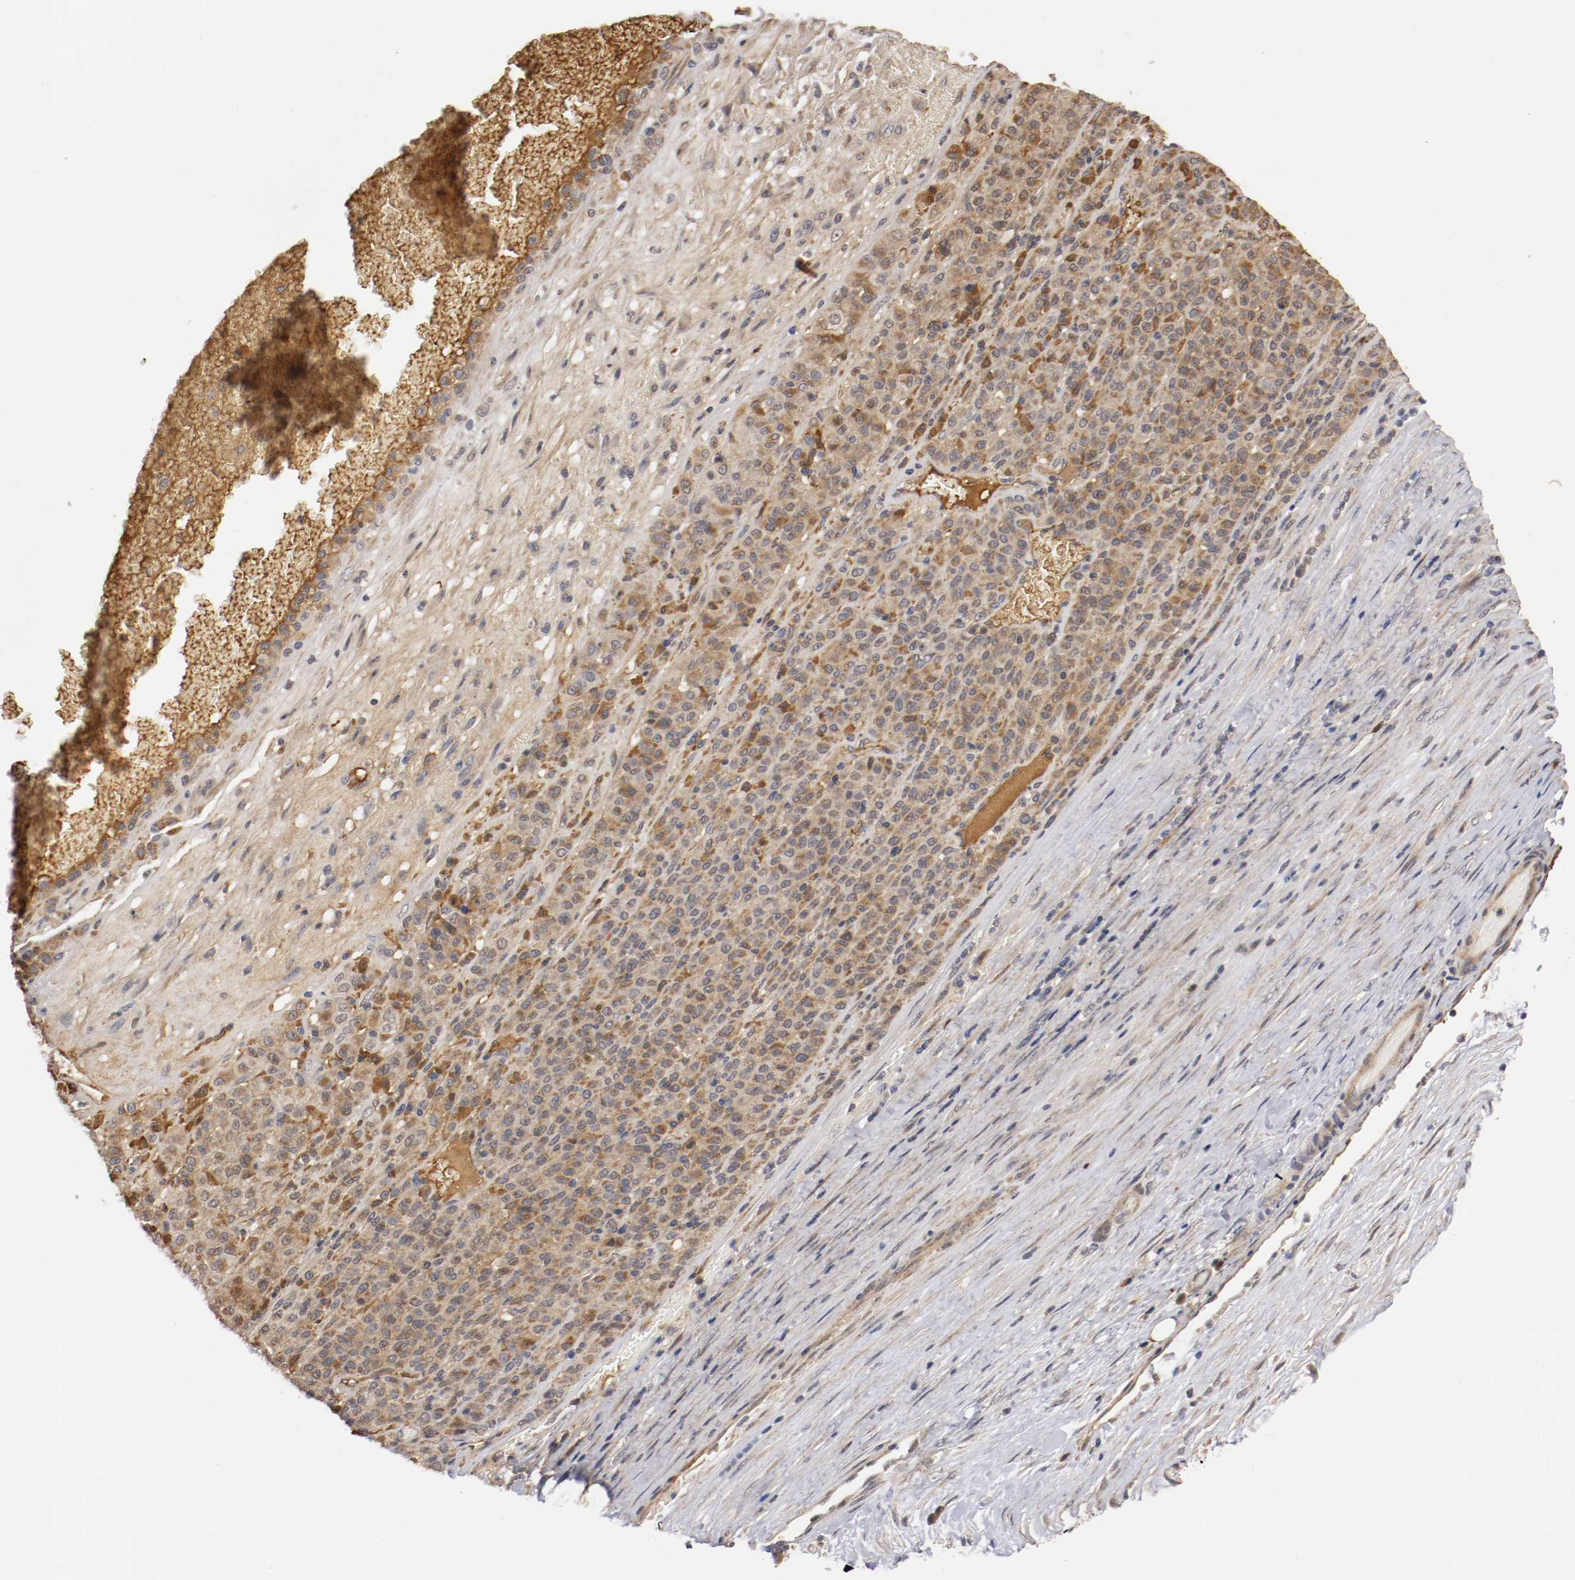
{"staining": {"intensity": "moderate", "quantity": ">75%", "location": "cytoplasmic/membranous"}, "tissue": "melanoma", "cell_type": "Tumor cells", "image_type": "cancer", "snomed": [{"axis": "morphology", "description": "Malignant melanoma, Metastatic site"}, {"axis": "topography", "description": "Pancreas"}], "caption": "Malignant melanoma (metastatic site) stained for a protein reveals moderate cytoplasmic/membranous positivity in tumor cells.", "gene": "TNFRSF1B", "patient": {"sex": "female", "age": 30}}